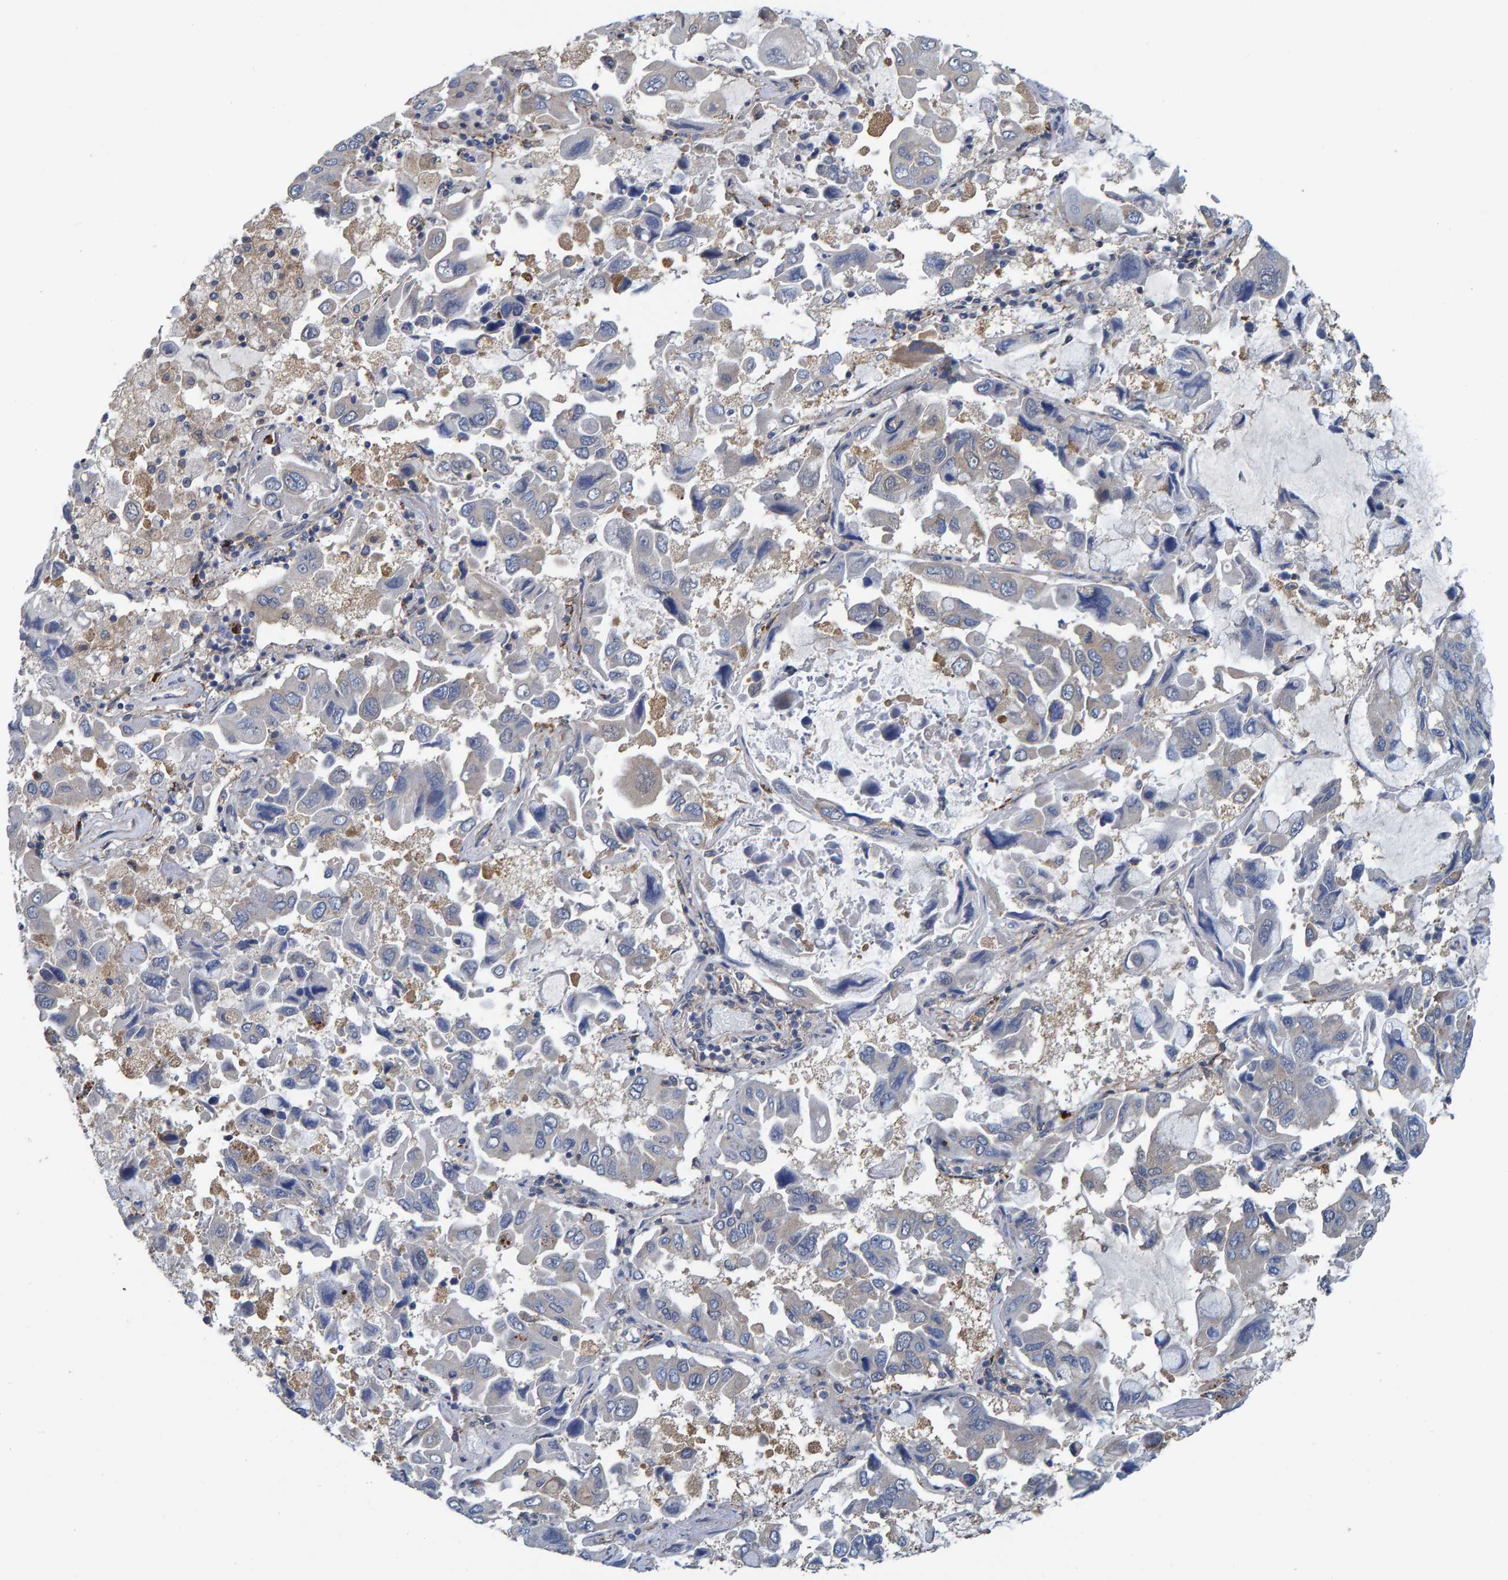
{"staining": {"intensity": "negative", "quantity": "none", "location": "none"}, "tissue": "lung cancer", "cell_type": "Tumor cells", "image_type": "cancer", "snomed": [{"axis": "morphology", "description": "Adenocarcinoma, NOS"}, {"axis": "topography", "description": "Lung"}], "caption": "A high-resolution histopathology image shows immunohistochemistry staining of adenocarcinoma (lung), which demonstrates no significant positivity in tumor cells.", "gene": "LRSAM1", "patient": {"sex": "male", "age": 64}}